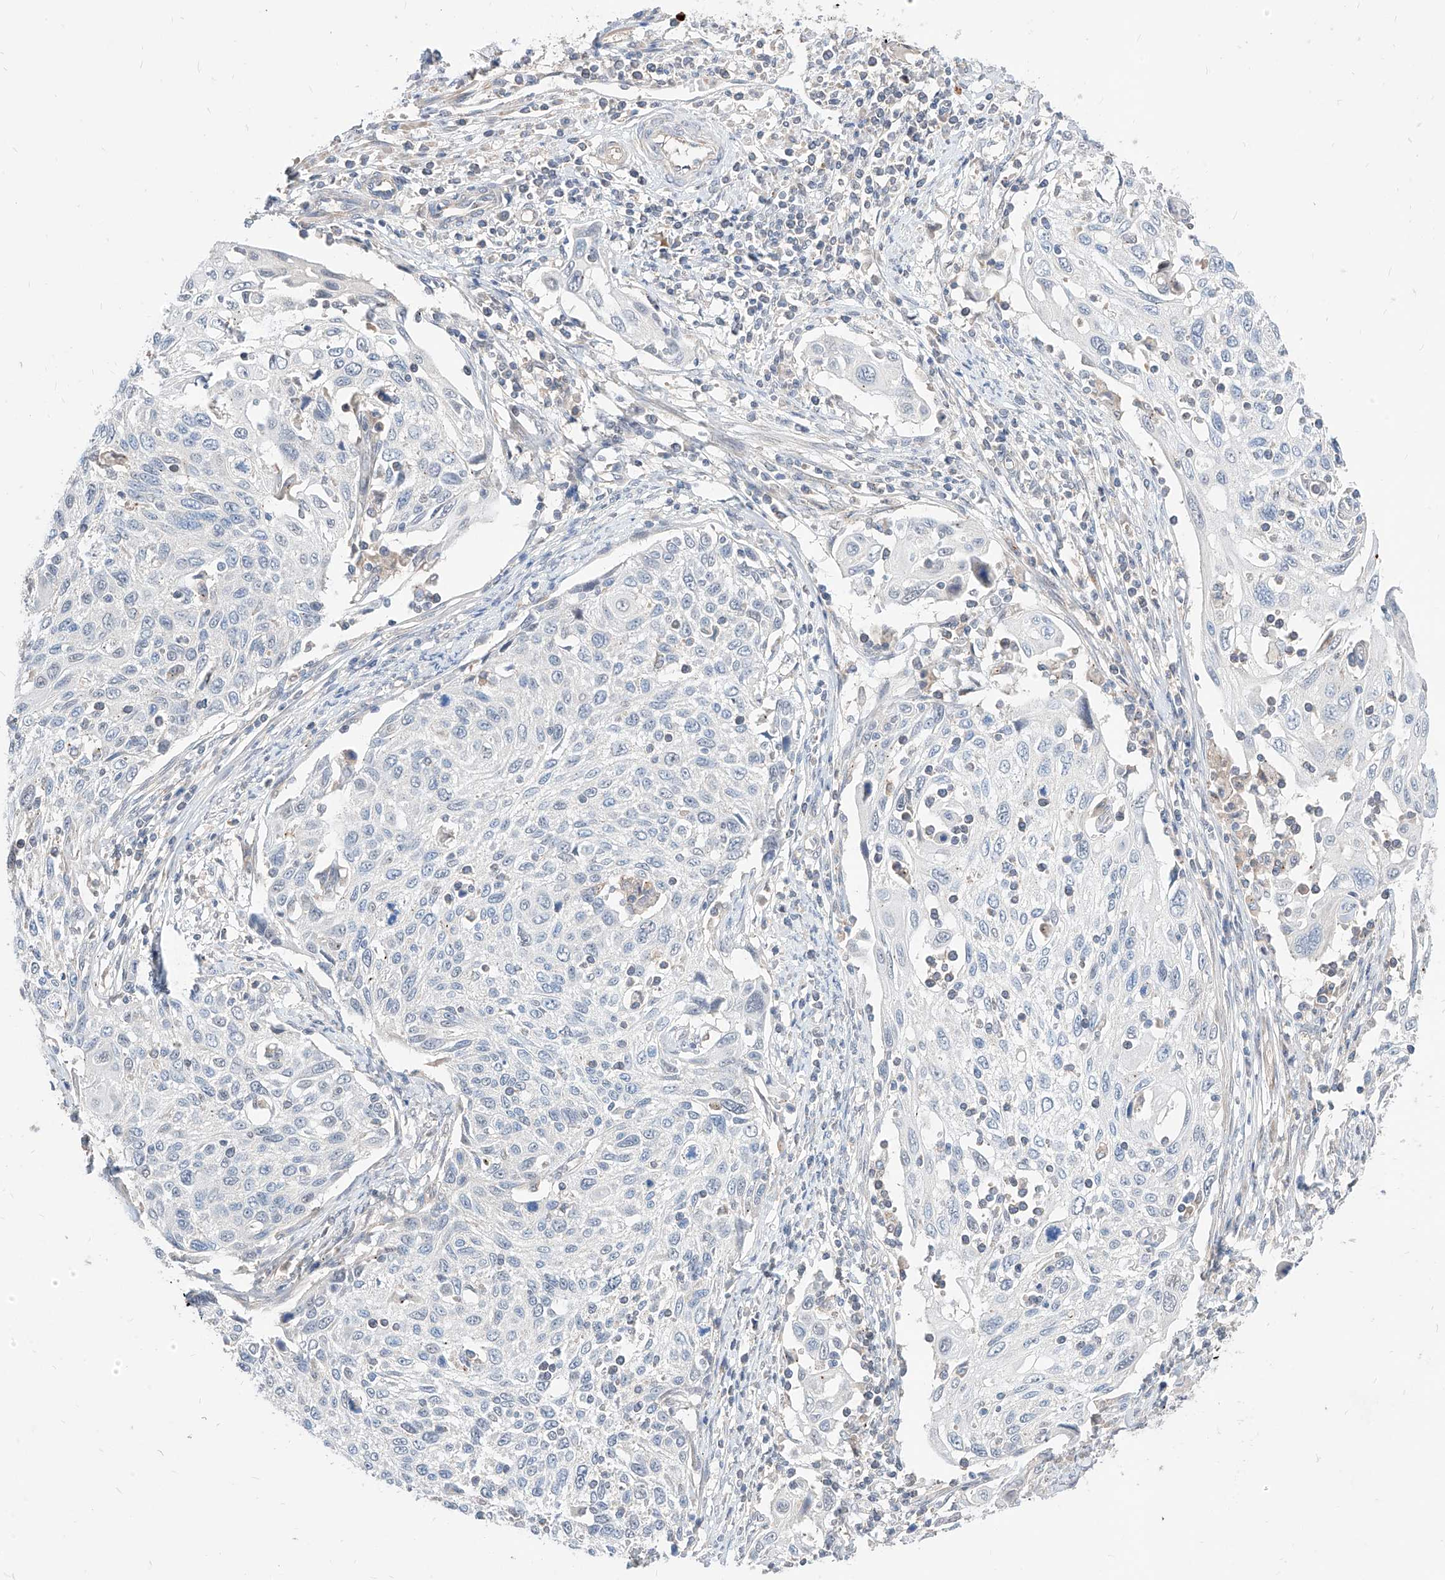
{"staining": {"intensity": "negative", "quantity": "none", "location": "none"}, "tissue": "cervical cancer", "cell_type": "Tumor cells", "image_type": "cancer", "snomed": [{"axis": "morphology", "description": "Squamous cell carcinoma, NOS"}, {"axis": "topography", "description": "Cervix"}], "caption": "IHC of human cervical squamous cell carcinoma exhibits no positivity in tumor cells.", "gene": "TSNAX", "patient": {"sex": "female", "age": 70}}